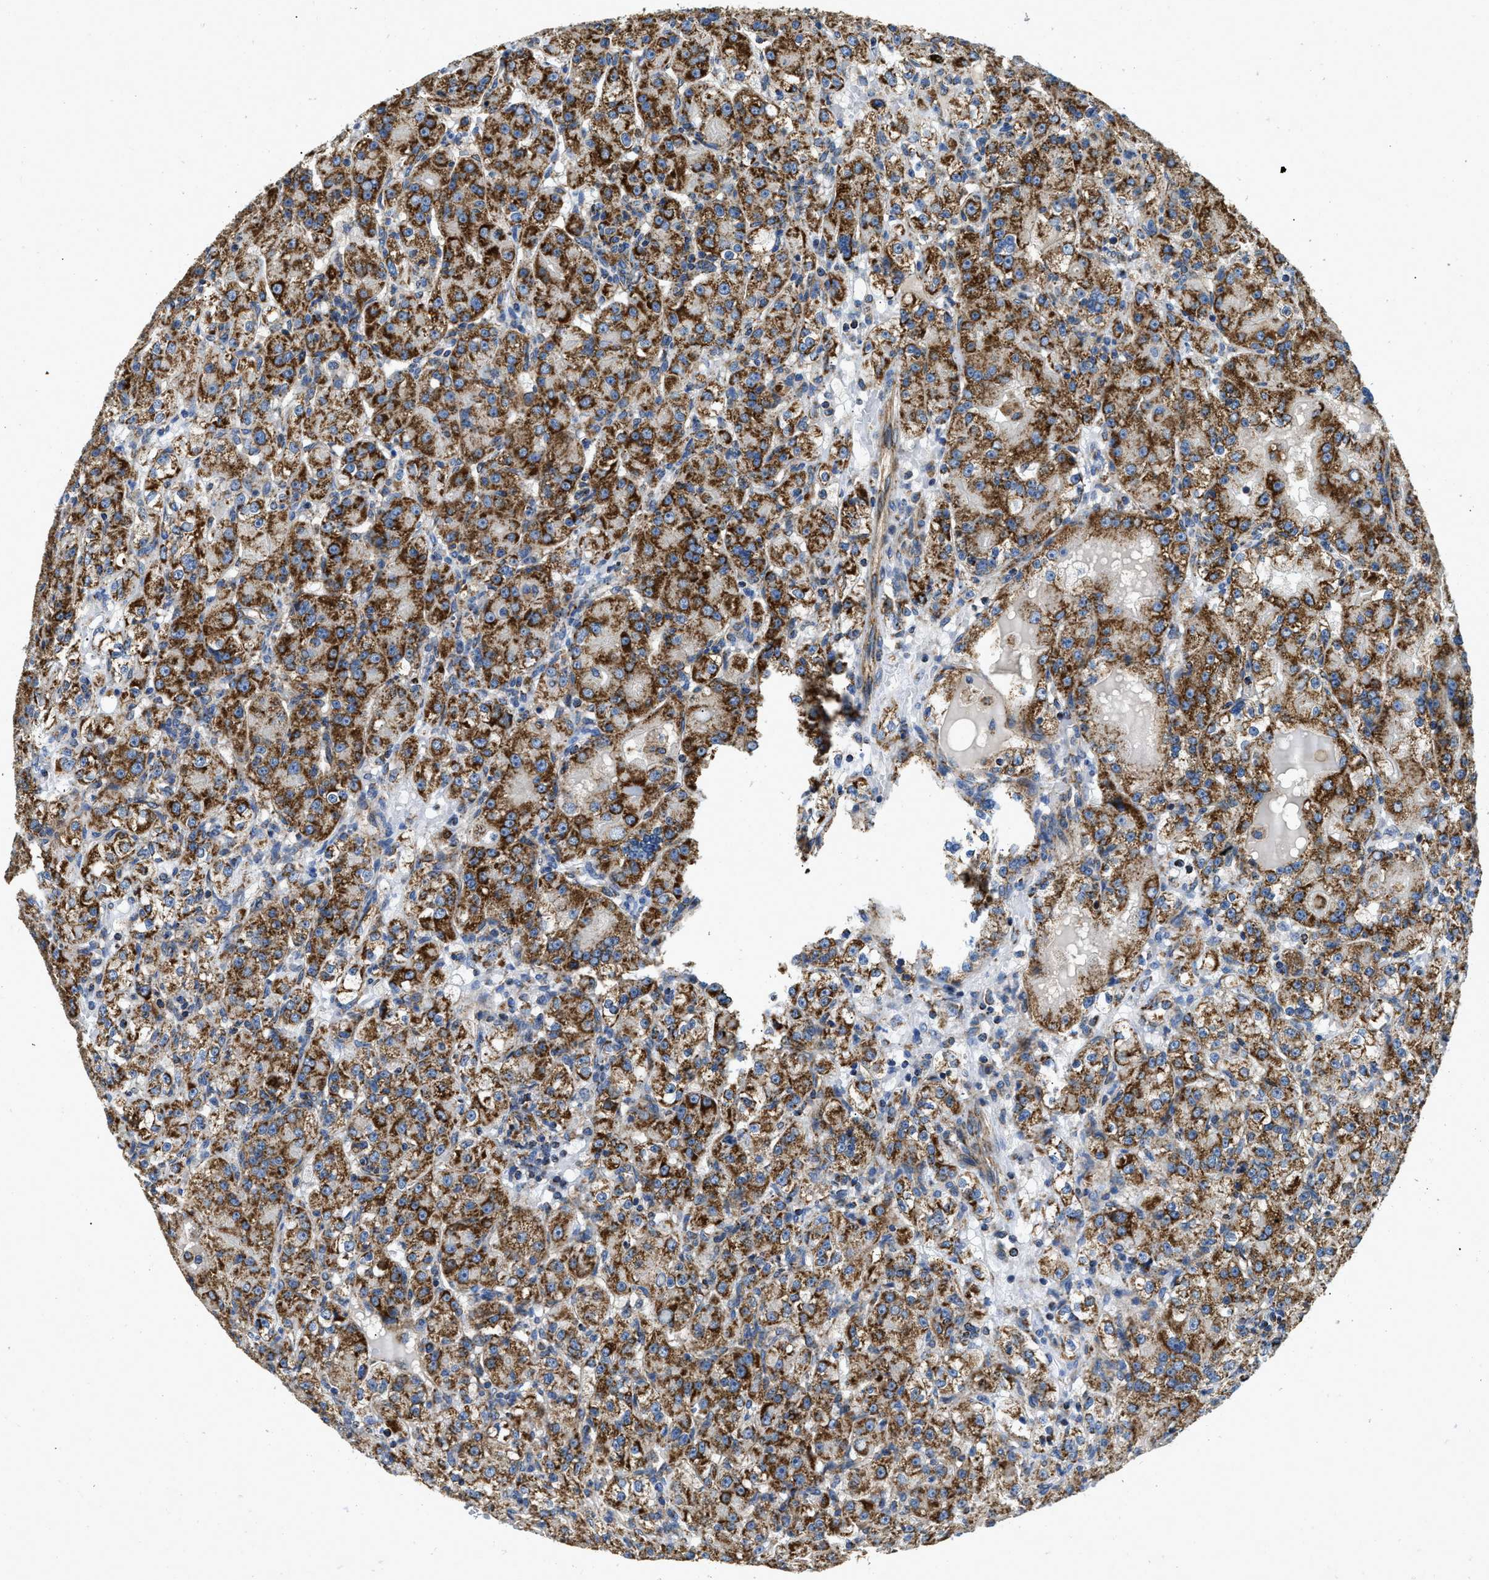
{"staining": {"intensity": "strong", "quantity": ">75%", "location": "cytoplasmic/membranous"}, "tissue": "renal cancer", "cell_type": "Tumor cells", "image_type": "cancer", "snomed": [{"axis": "morphology", "description": "Normal tissue, NOS"}, {"axis": "morphology", "description": "Adenocarcinoma, NOS"}, {"axis": "topography", "description": "Kidney"}], "caption": "The photomicrograph shows a brown stain indicating the presence of a protein in the cytoplasmic/membranous of tumor cells in adenocarcinoma (renal).", "gene": "STK33", "patient": {"sex": "male", "age": 61}}